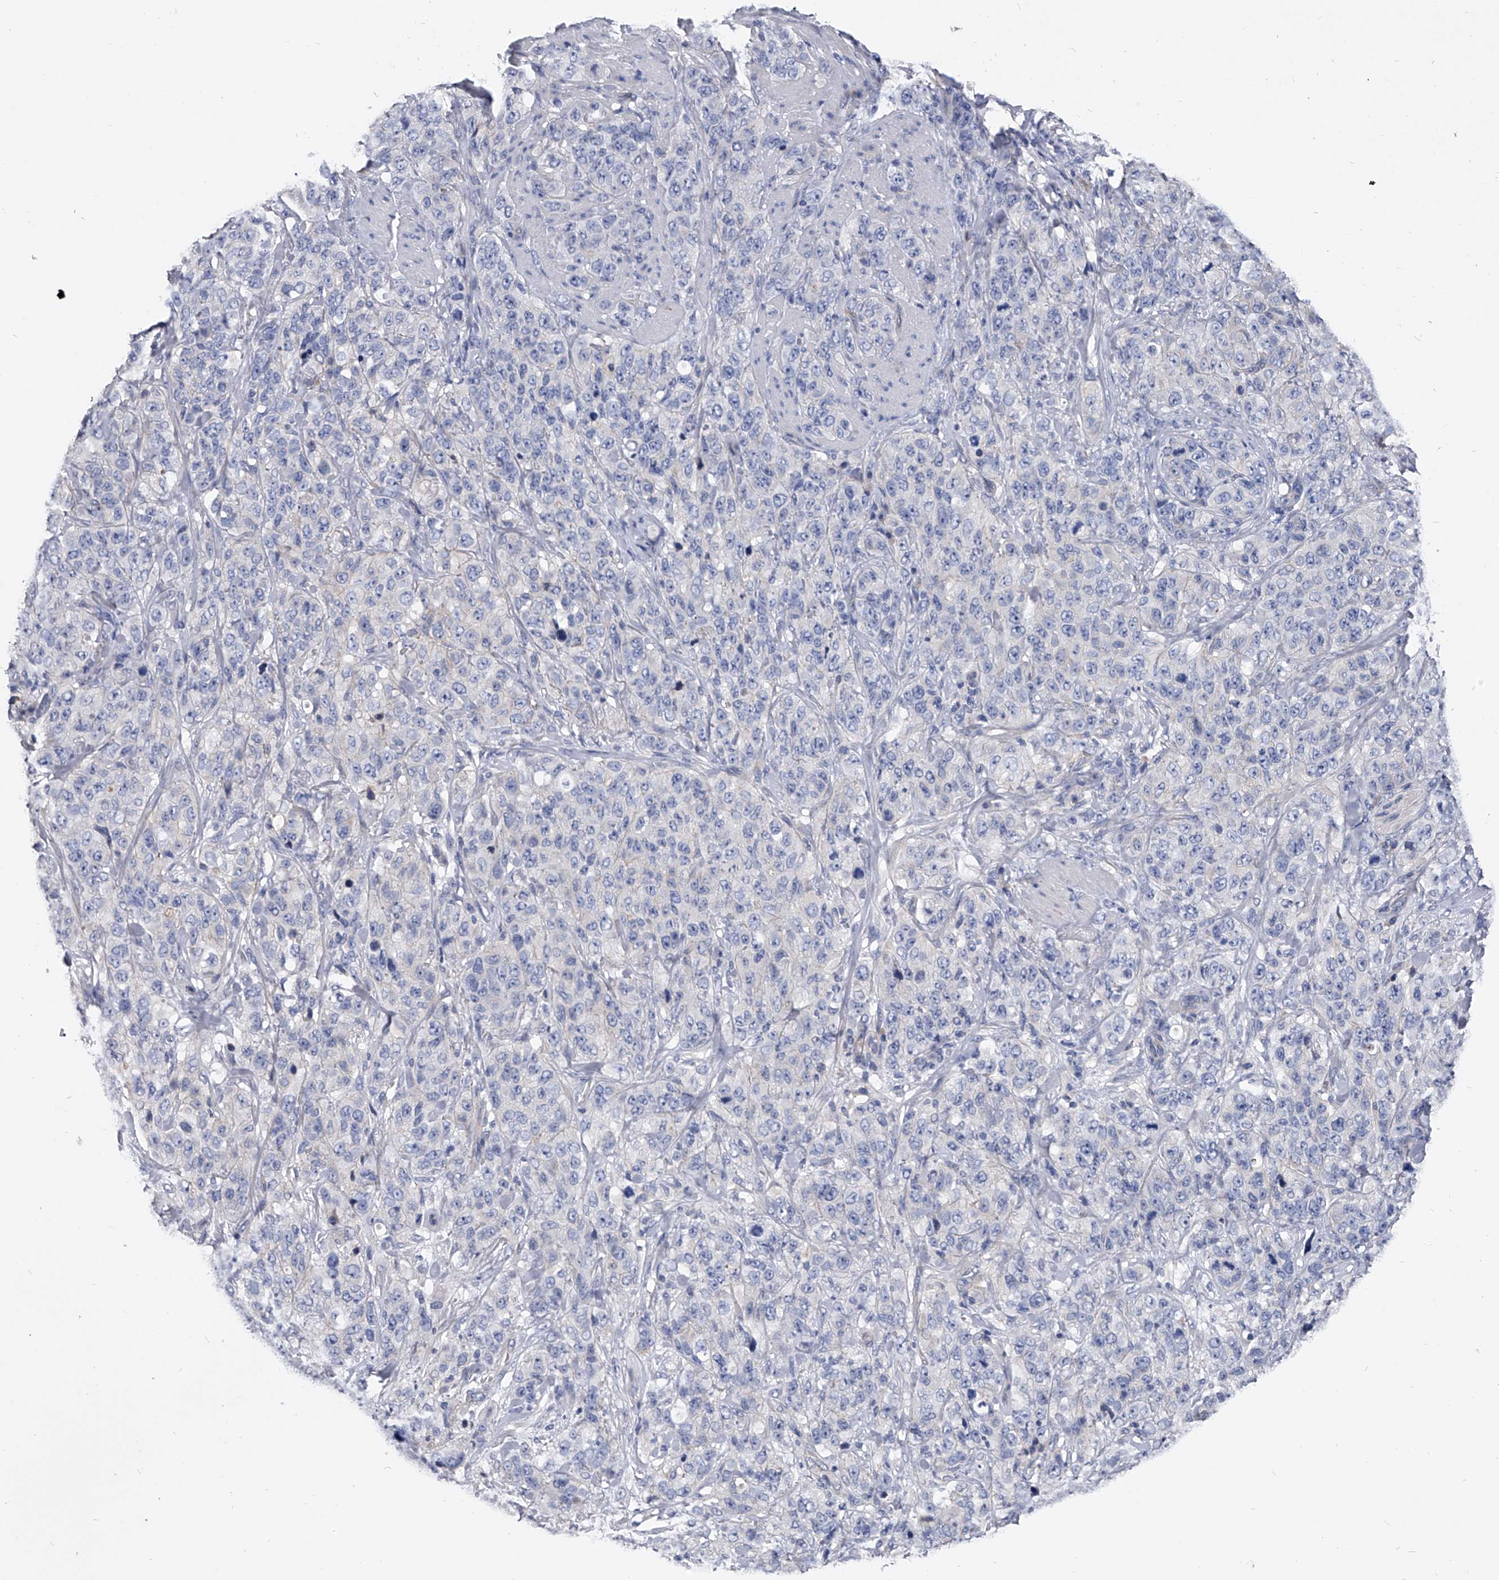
{"staining": {"intensity": "negative", "quantity": "none", "location": "none"}, "tissue": "stomach cancer", "cell_type": "Tumor cells", "image_type": "cancer", "snomed": [{"axis": "morphology", "description": "Adenocarcinoma, NOS"}, {"axis": "topography", "description": "Stomach"}], "caption": "This is an immunohistochemistry micrograph of human stomach cancer. There is no expression in tumor cells.", "gene": "EFCAB7", "patient": {"sex": "male", "age": 48}}